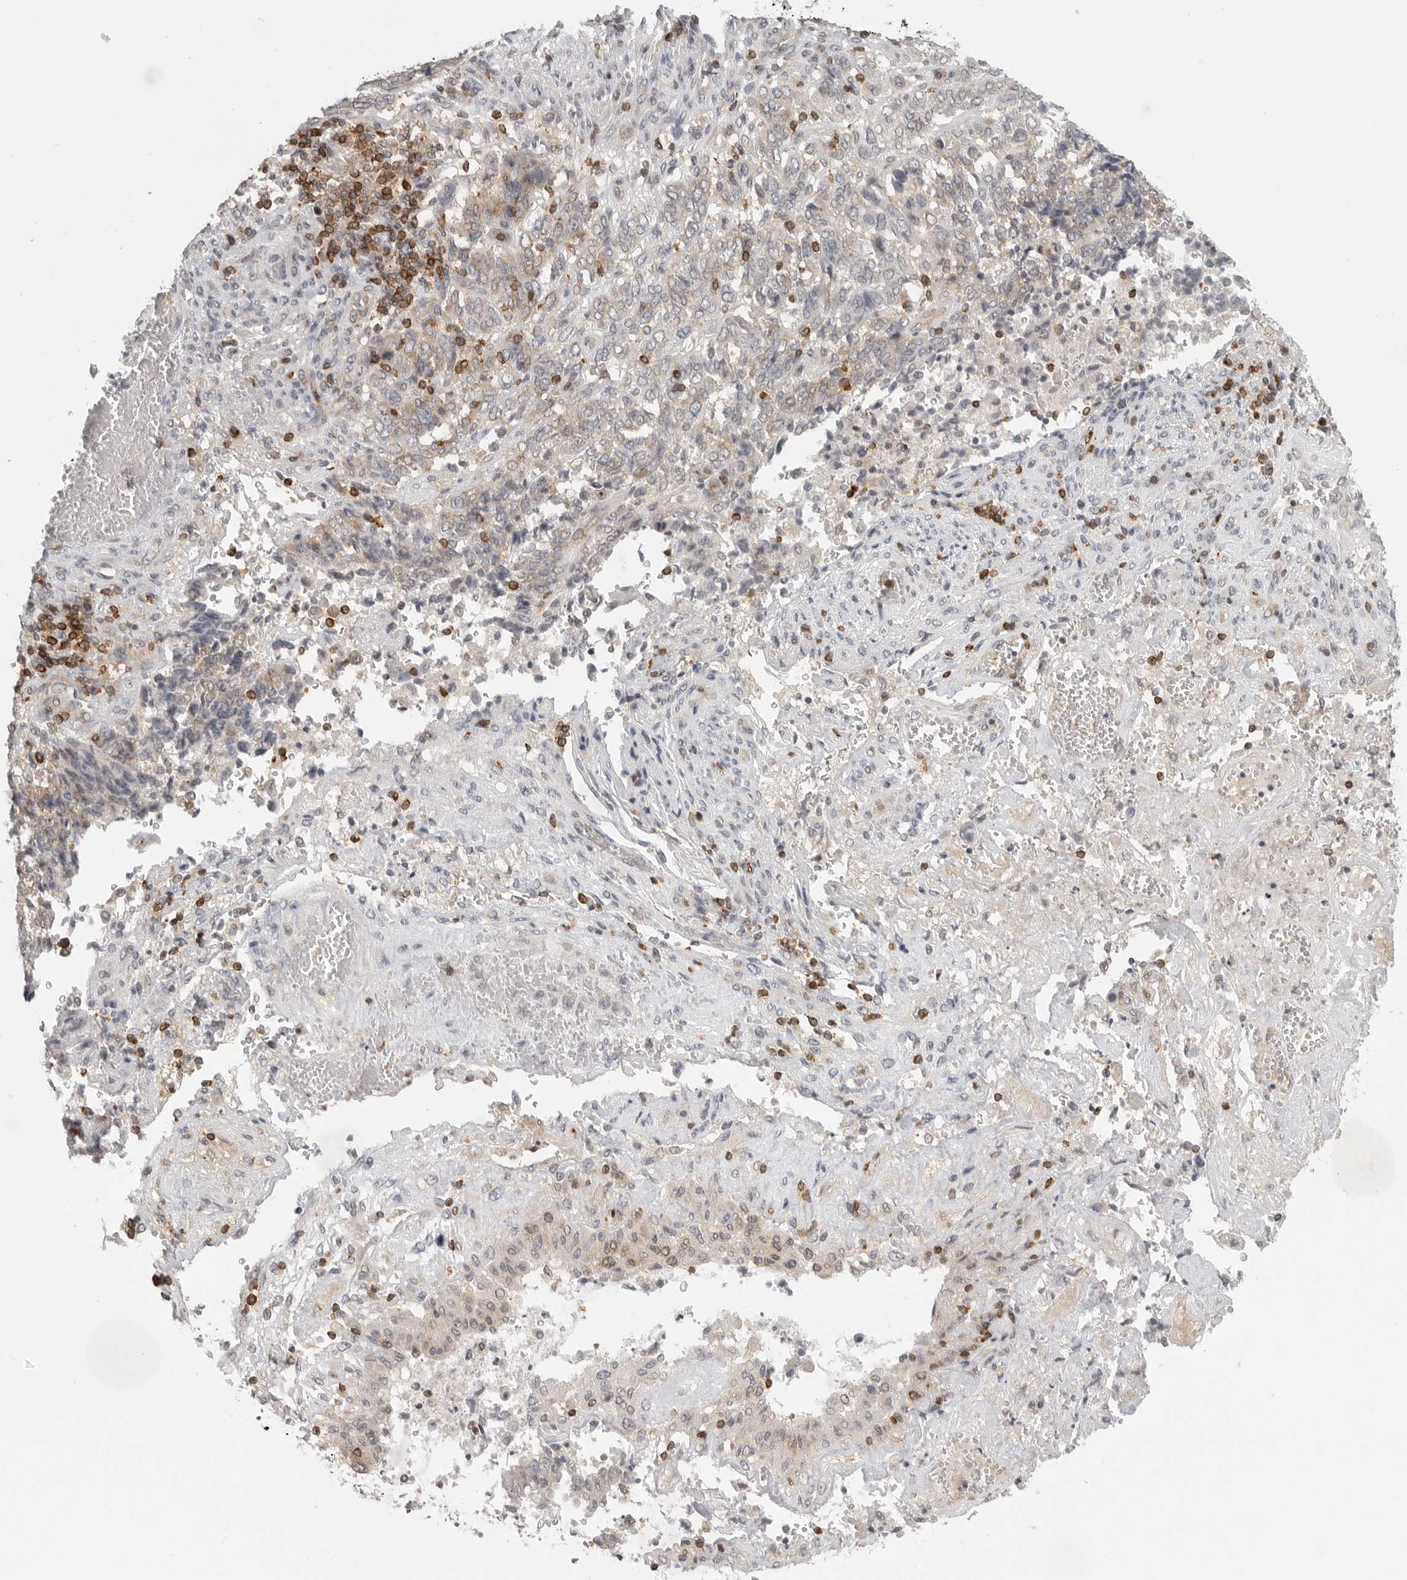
{"staining": {"intensity": "negative", "quantity": "none", "location": "none"}, "tissue": "endometrial cancer", "cell_type": "Tumor cells", "image_type": "cancer", "snomed": [{"axis": "morphology", "description": "Adenocarcinoma, NOS"}, {"axis": "topography", "description": "Endometrium"}], "caption": "Immunohistochemistry of human endometrial cancer exhibits no positivity in tumor cells.", "gene": "SH3KBP1", "patient": {"sex": "female", "age": 80}}